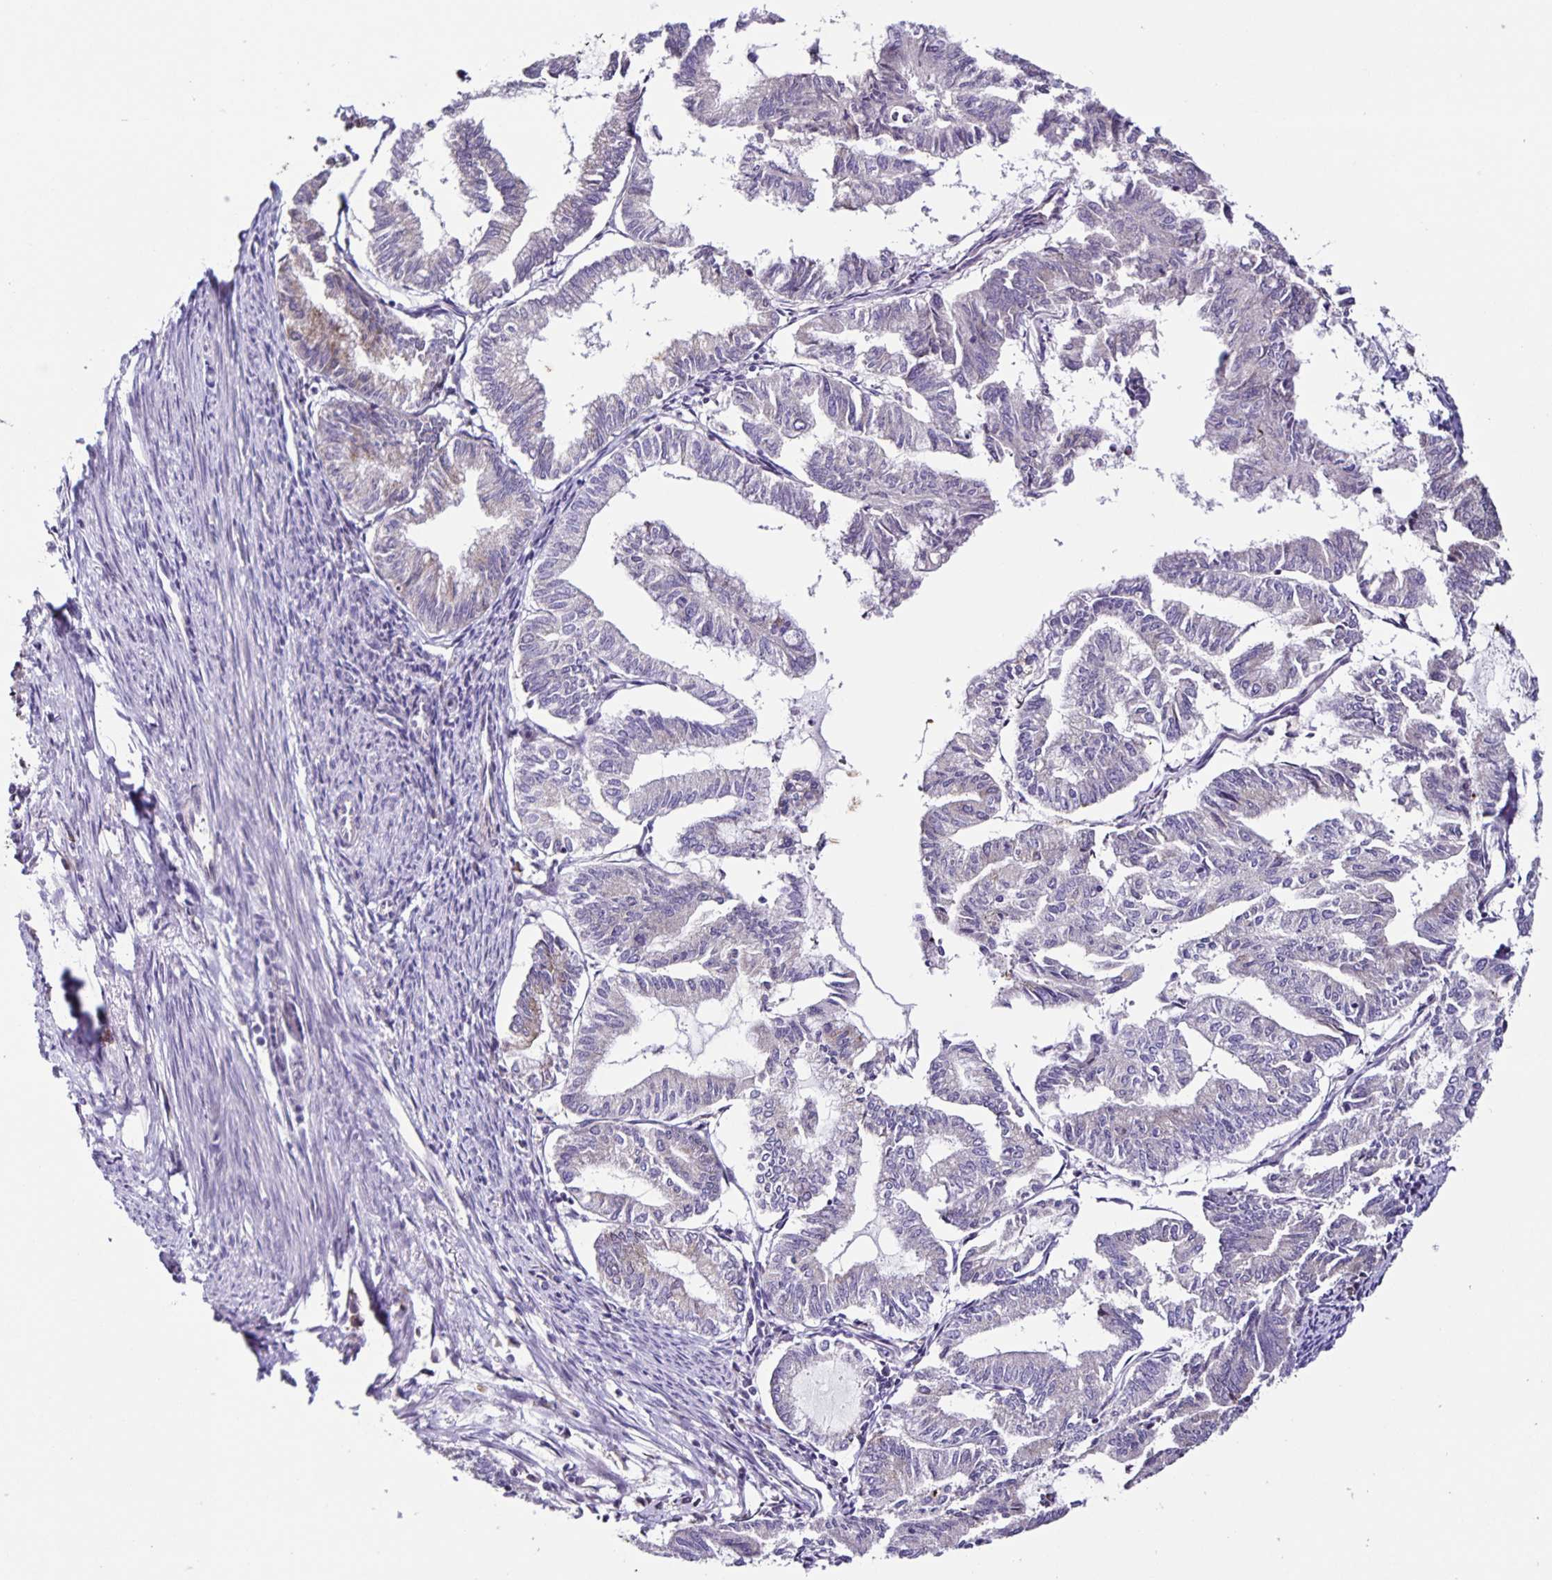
{"staining": {"intensity": "negative", "quantity": "none", "location": "none"}, "tissue": "endometrial cancer", "cell_type": "Tumor cells", "image_type": "cancer", "snomed": [{"axis": "morphology", "description": "Adenocarcinoma, NOS"}, {"axis": "topography", "description": "Endometrium"}], "caption": "Tumor cells are negative for protein expression in human endometrial cancer.", "gene": "RNFT2", "patient": {"sex": "female", "age": 79}}